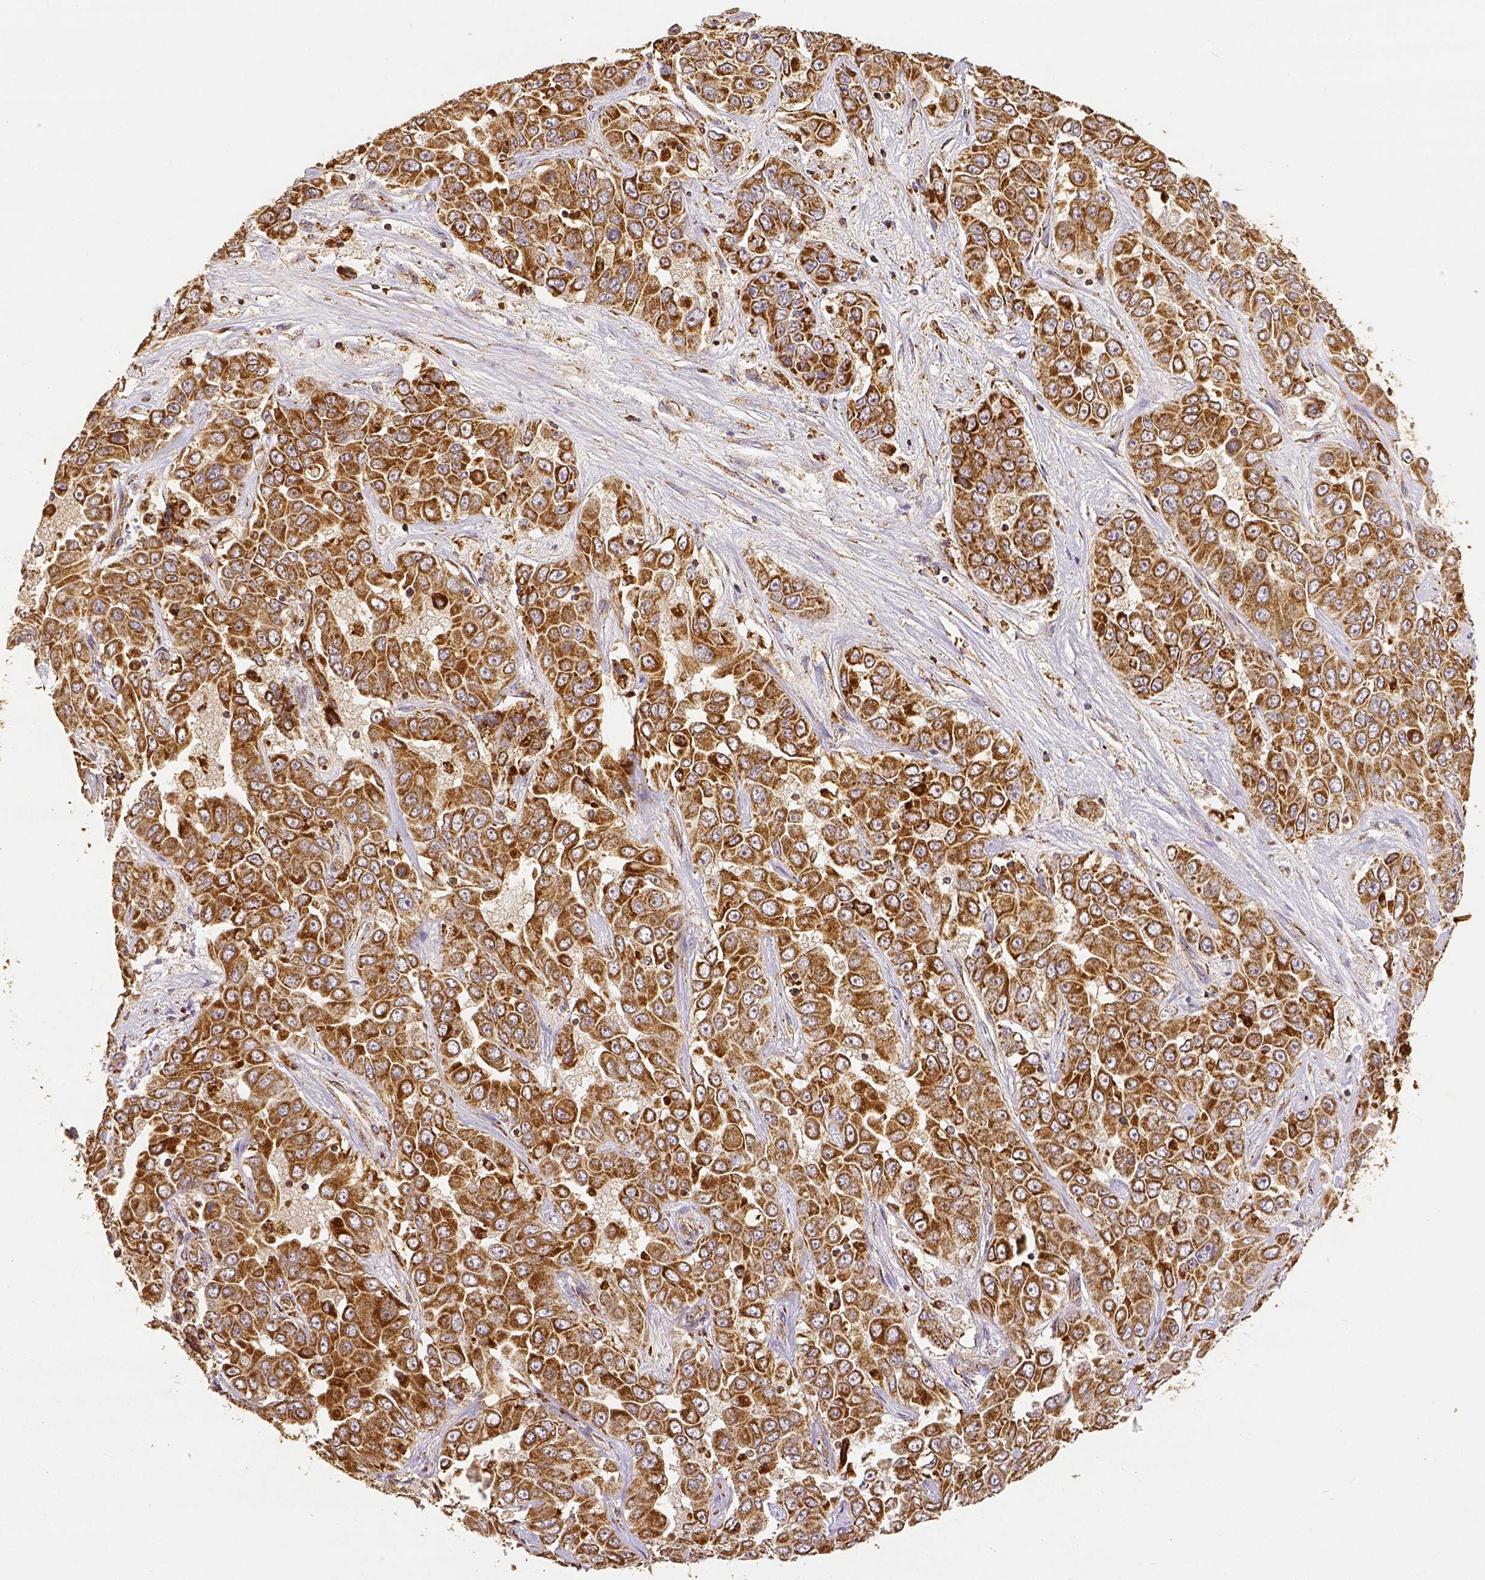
{"staining": {"intensity": "moderate", "quantity": ">75%", "location": "cytoplasmic/membranous"}, "tissue": "liver cancer", "cell_type": "Tumor cells", "image_type": "cancer", "snomed": [{"axis": "morphology", "description": "Cholangiocarcinoma"}, {"axis": "topography", "description": "Liver"}], "caption": "Tumor cells reveal medium levels of moderate cytoplasmic/membranous staining in approximately >75% of cells in human liver cholangiocarcinoma.", "gene": "SDHB", "patient": {"sex": "female", "age": 52}}